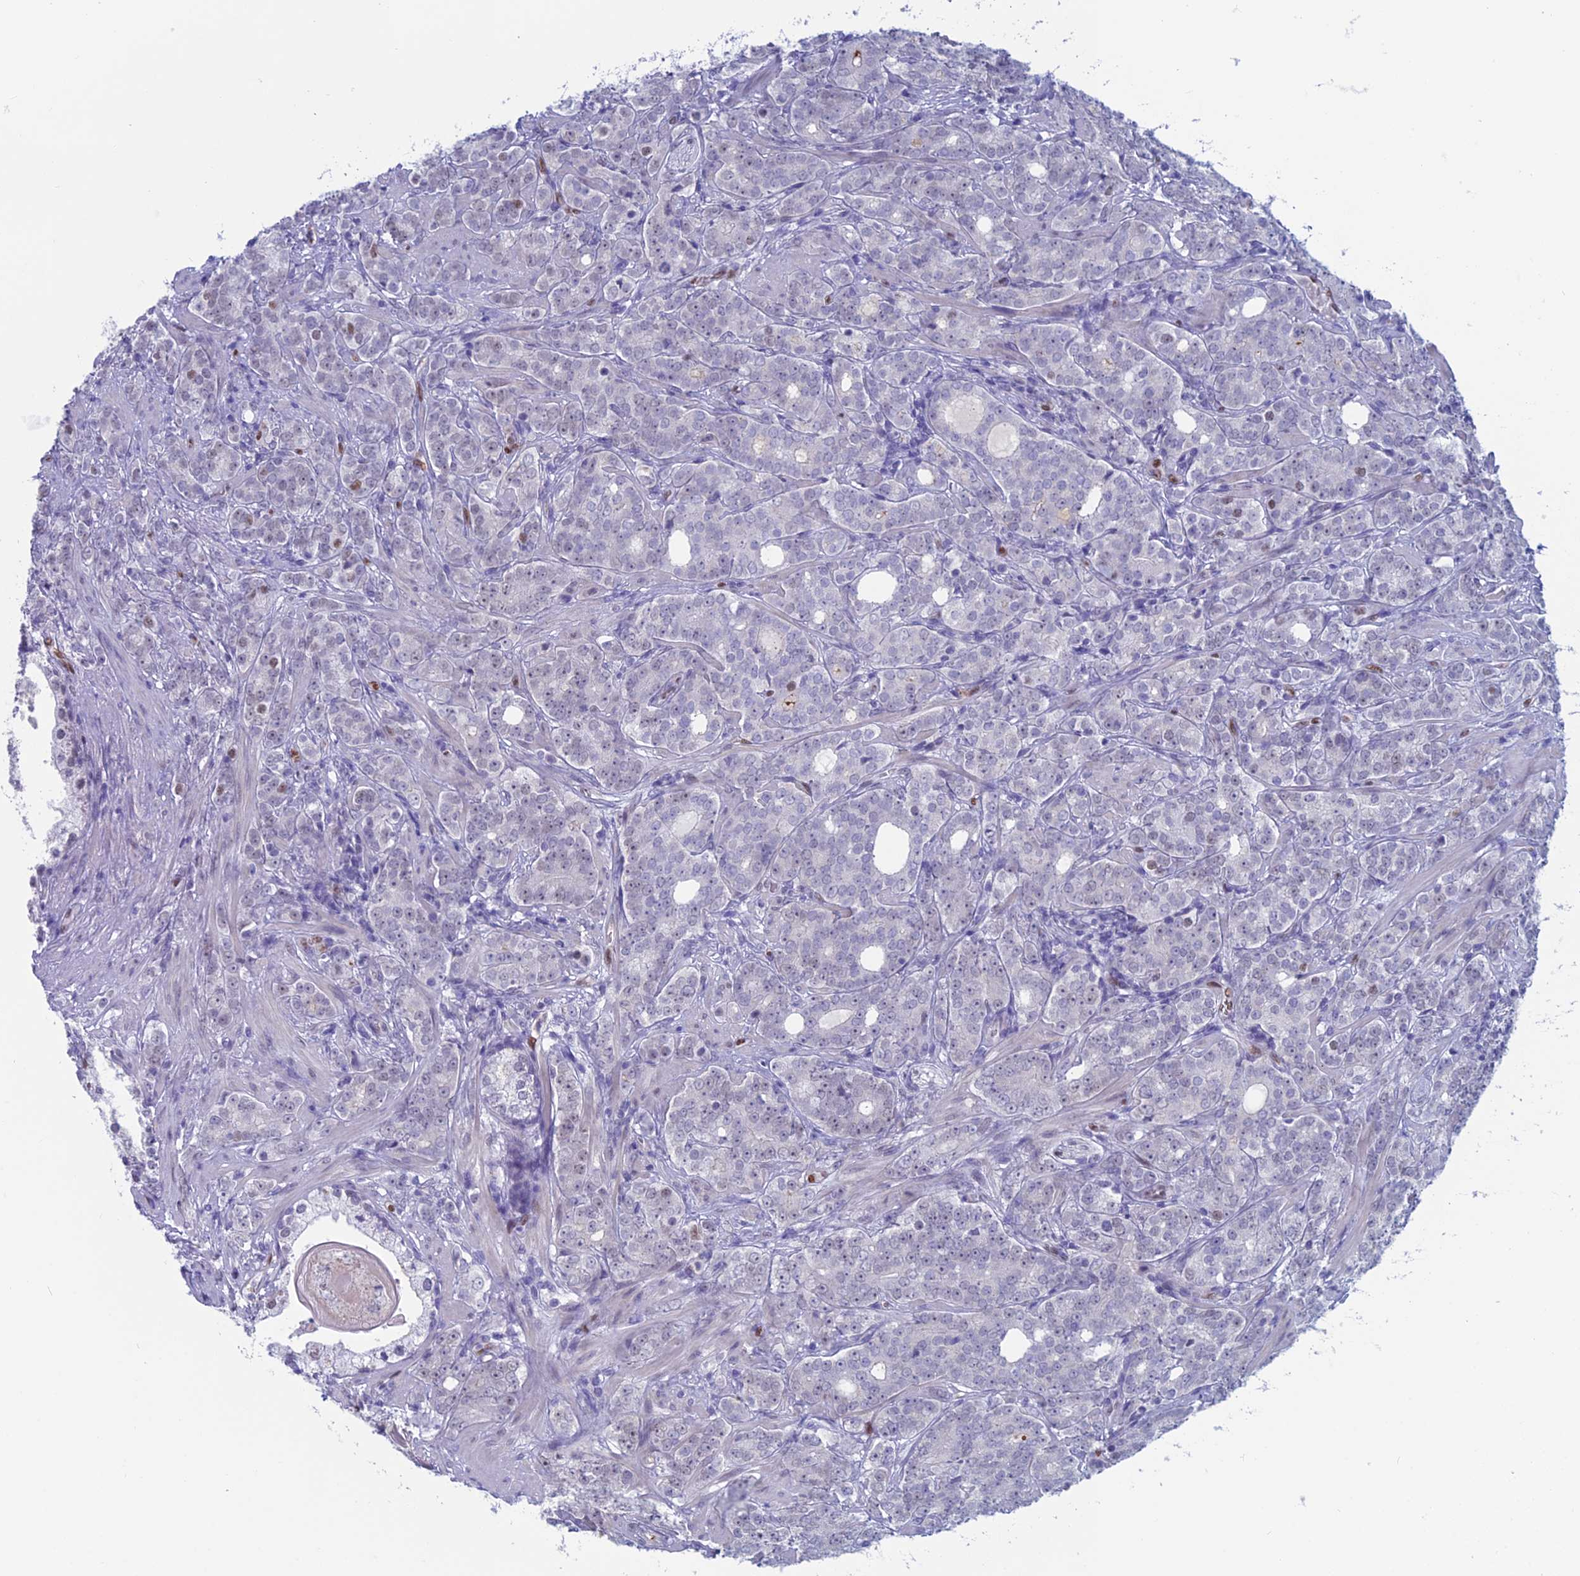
{"staining": {"intensity": "negative", "quantity": "none", "location": "none"}, "tissue": "prostate cancer", "cell_type": "Tumor cells", "image_type": "cancer", "snomed": [{"axis": "morphology", "description": "Adenocarcinoma, High grade"}, {"axis": "topography", "description": "Prostate"}], "caption": "Prostate cancer (high-grade adenocarcinoma) stained for a protein using immunohistochemistry (IHC) shows no expression tumor cells.", "gene": "NOL4L", "patient": {"sex": "male", "age": 64}}